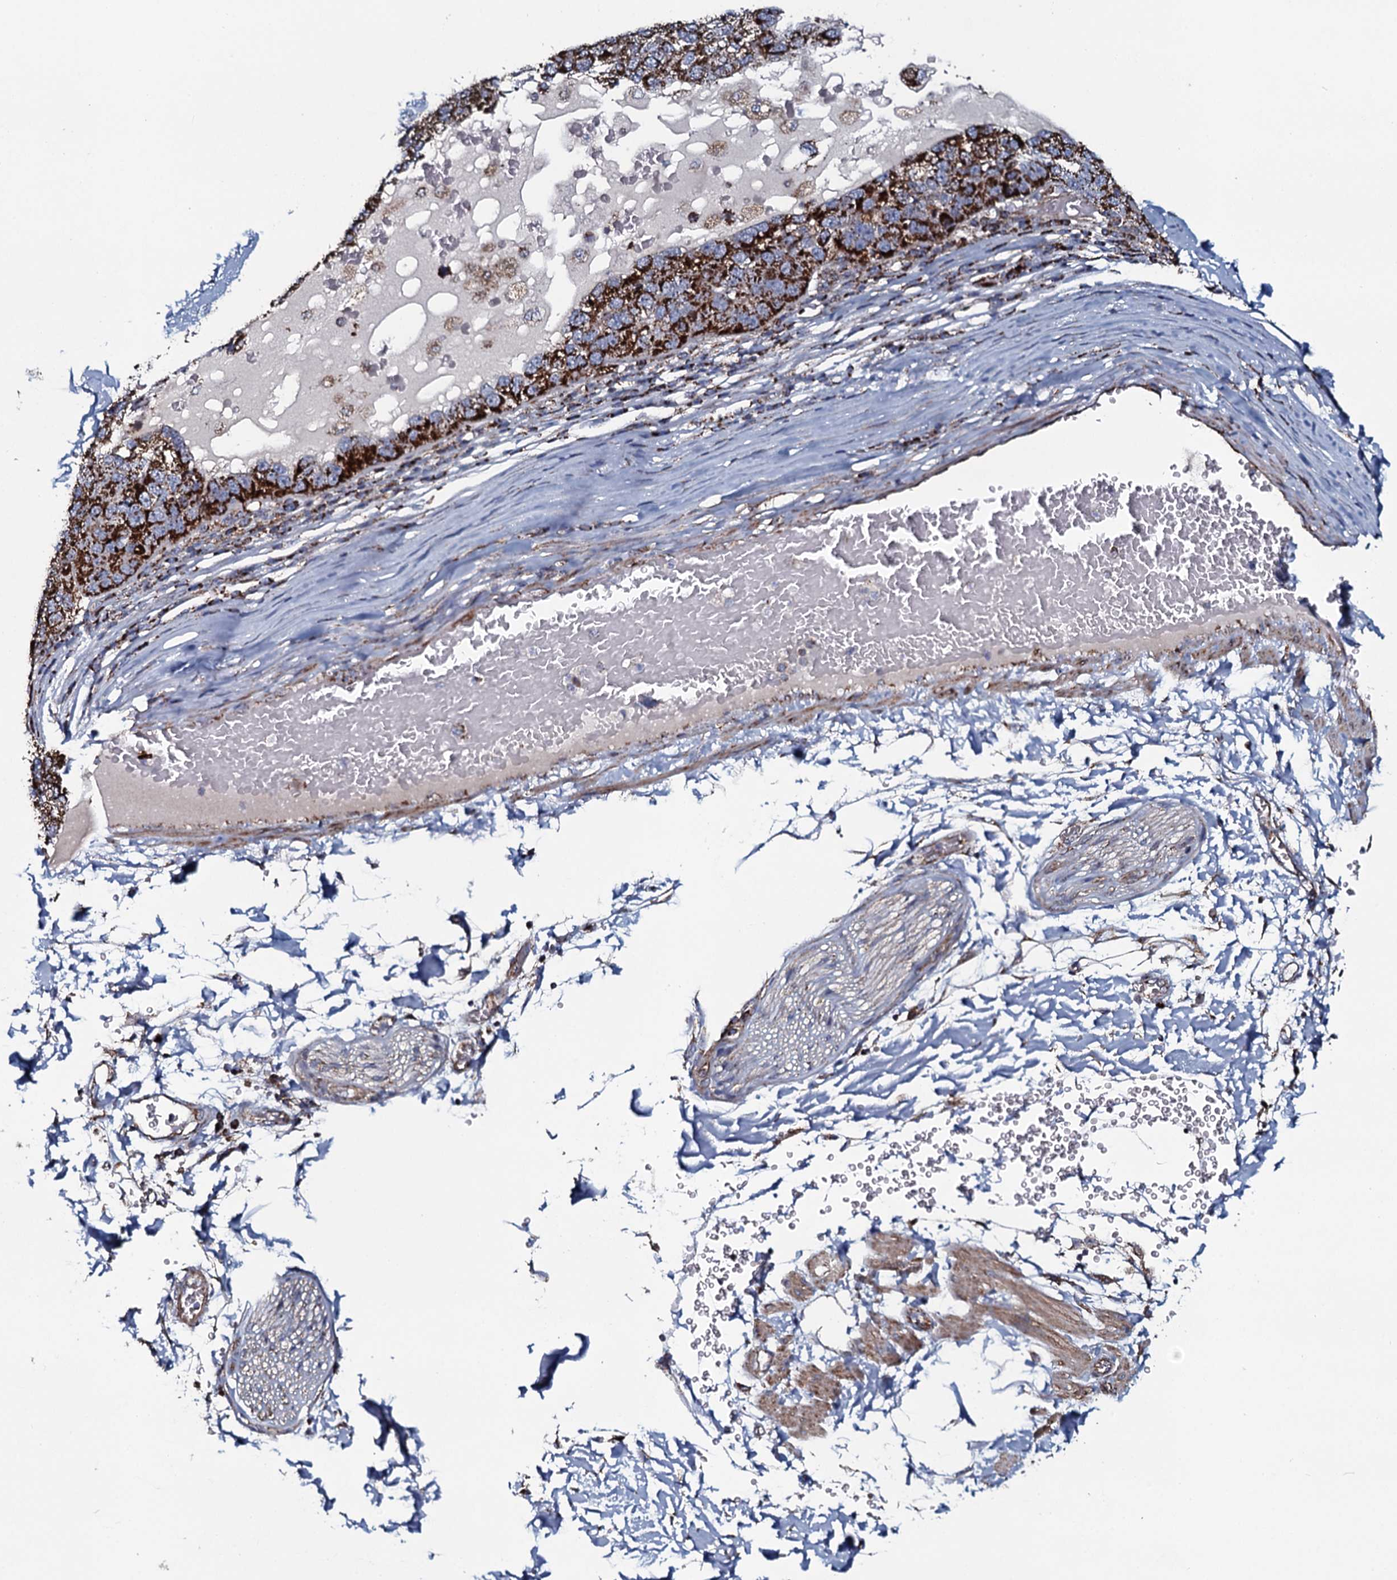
{"staining": {"intensity": "strong", "quantity": ">75%", "location": "cytoplasmic/membranous"}, "tissue": "pancreatic cancer", "cell_type": "Tumor cells", "image_type": "cancer", "snomed": [{"axis": "morphology", "description": "Adenocarcinoma, NOS"}, {"axis": "topography", "description": "Pancreas"}], "caption": "Strong cytoplasmic/membranous staining is present in approximately >75% of tumor cells in pancreatic adenocarcinoma.", "gene": "EVC2", "patient": {"sex": "female", "age": 61}}